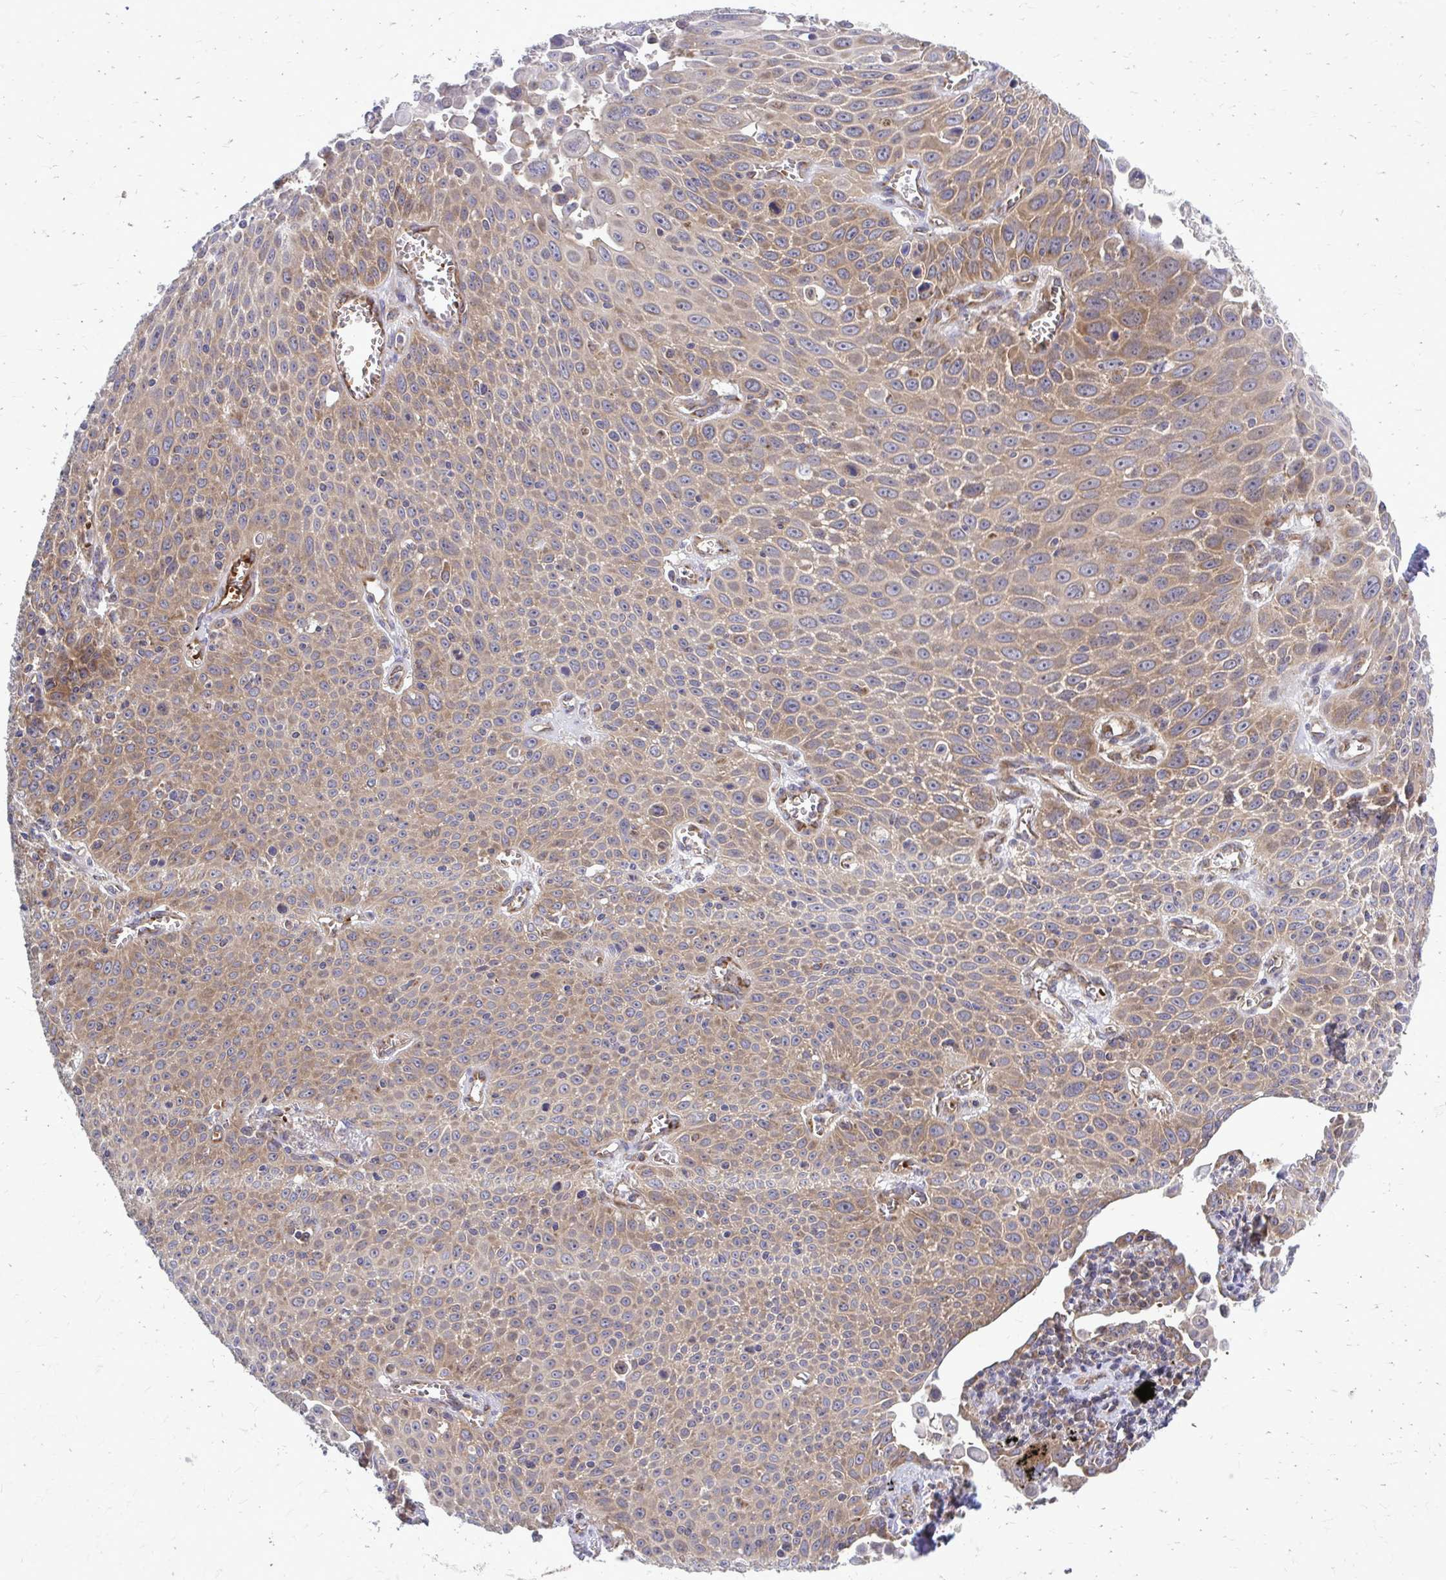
{"staining": {"intensity": "moderate", "quantity": "25%-75%", "location": "cytoplasmic/membranous"}, "tissue": "lung cancer", "cell_type": "Tumor cells", "image_type": "cancer", "snomed": [{"axis": "morphology", "description": "Squamous cell carcinoma, NOS"}, {"axis": "morphology", "description": "Squamous cell carcinoma, metastatic, NOS"}, {"axis": "topography", "description": "Lymph node"}, {"axis": "topography", "description": "Lung"}], "caption": "Brown immunohistochemical staining in metastatic squamous cell carcinoma (lung) exhibits moderate cytoplasmic/membranous staining in approximately 25%-75% of tumor cells.", "gene": "PDK4", "patient": {"sex": "female", "age": 62}}